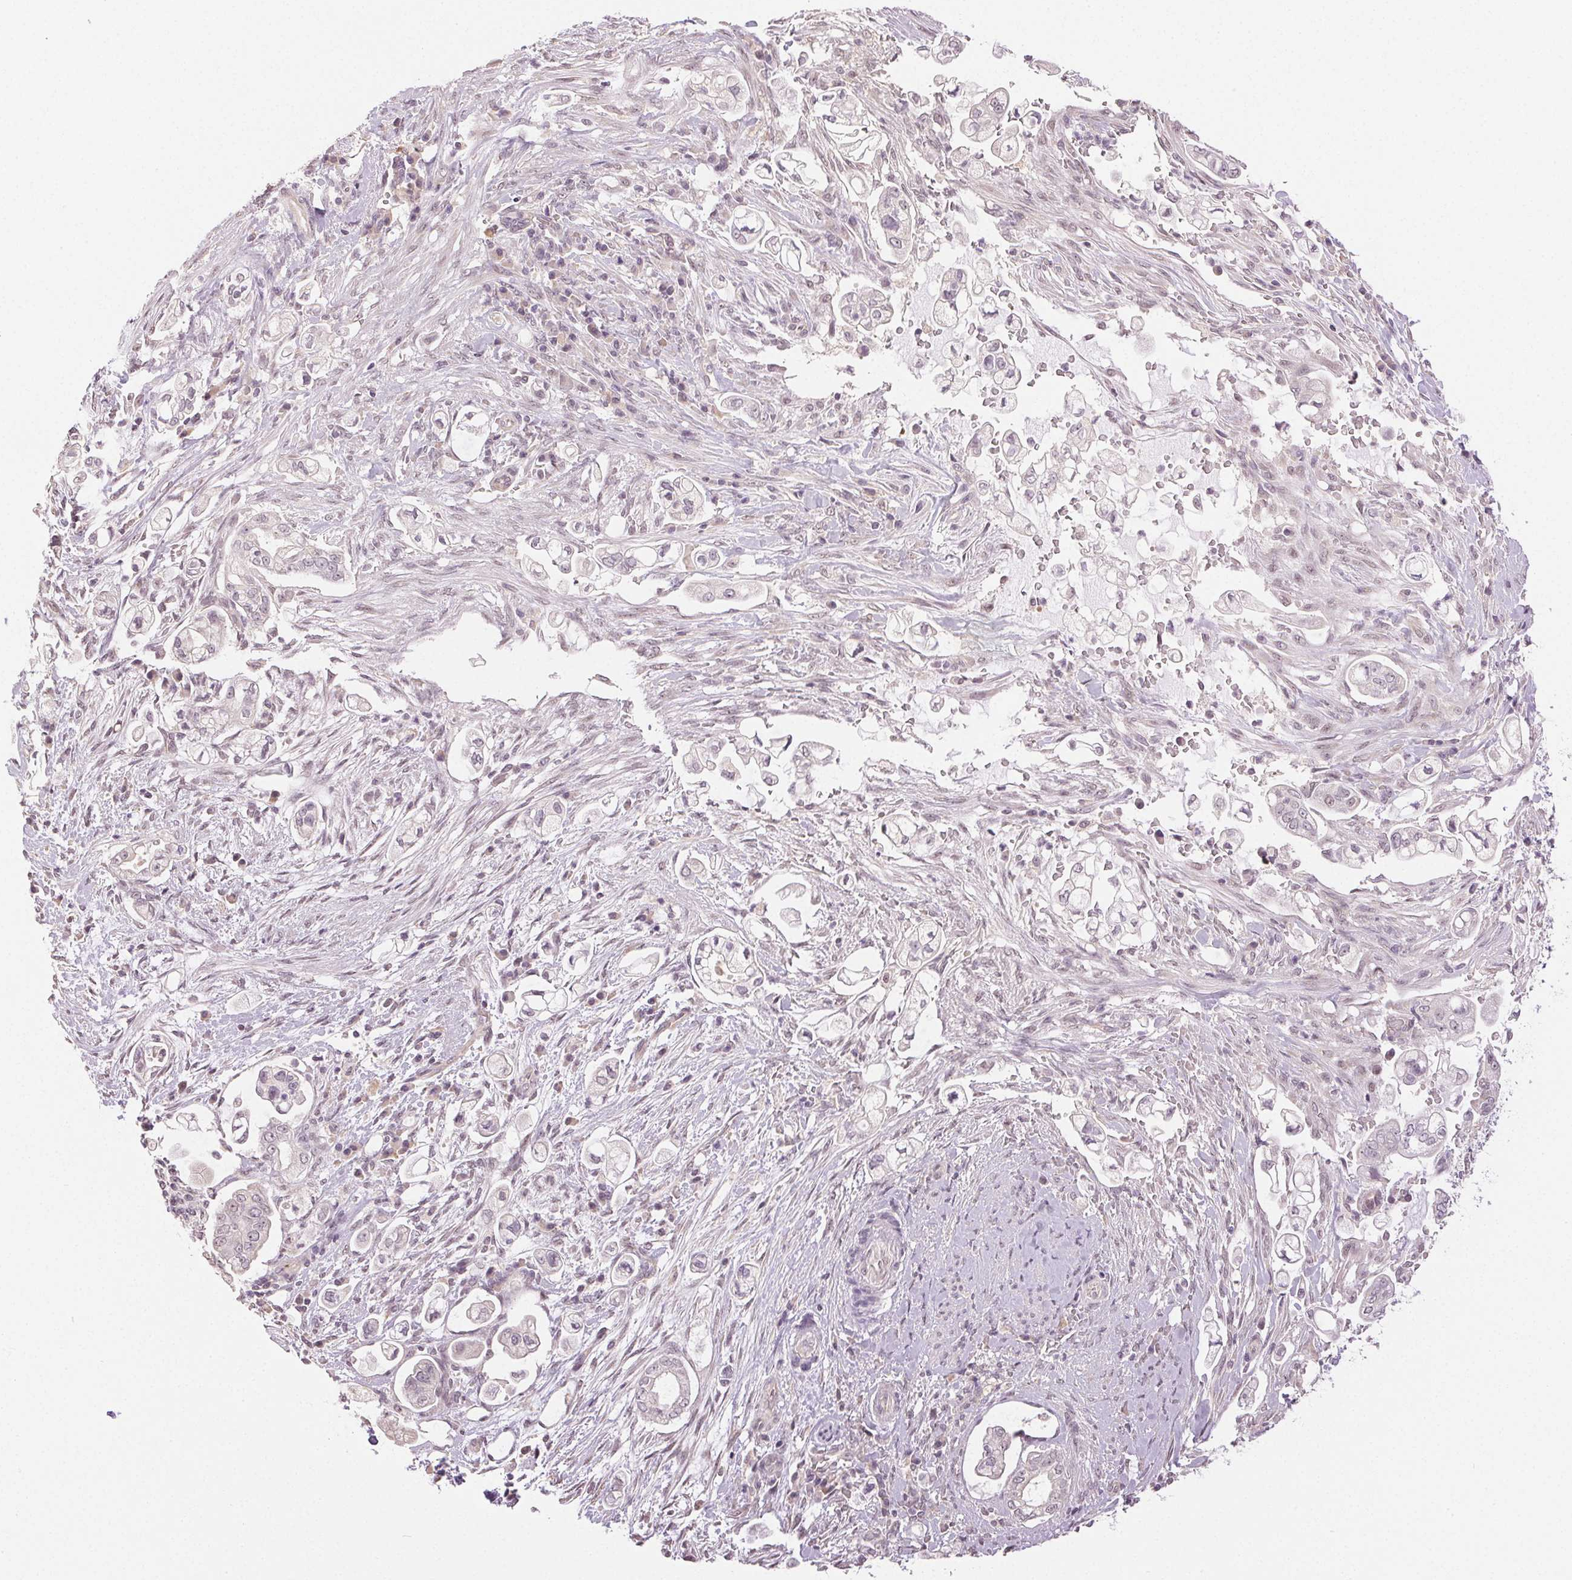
{"staining": {"intensity": "negative", "quantity": "none", "location": "none"}, "tissue": "pancreatic cancer", "cell_type": "Tumor cells", "image_type": "cancer", "snomed": [{"axis": "morphology", "description": "Adenocarcinoma, NOS"}, {"axis": "topography", "description": "Pancreas"}], "caption": "DAB immunohistochemical staining of pancreatic adenocarcinoma shows no significant staining in tumor cells. (Immunohistochemistry, brightfield microscopy, high magnification).", "gene": "PLCB1", "patient": {"sex": "female", "age": 69}}